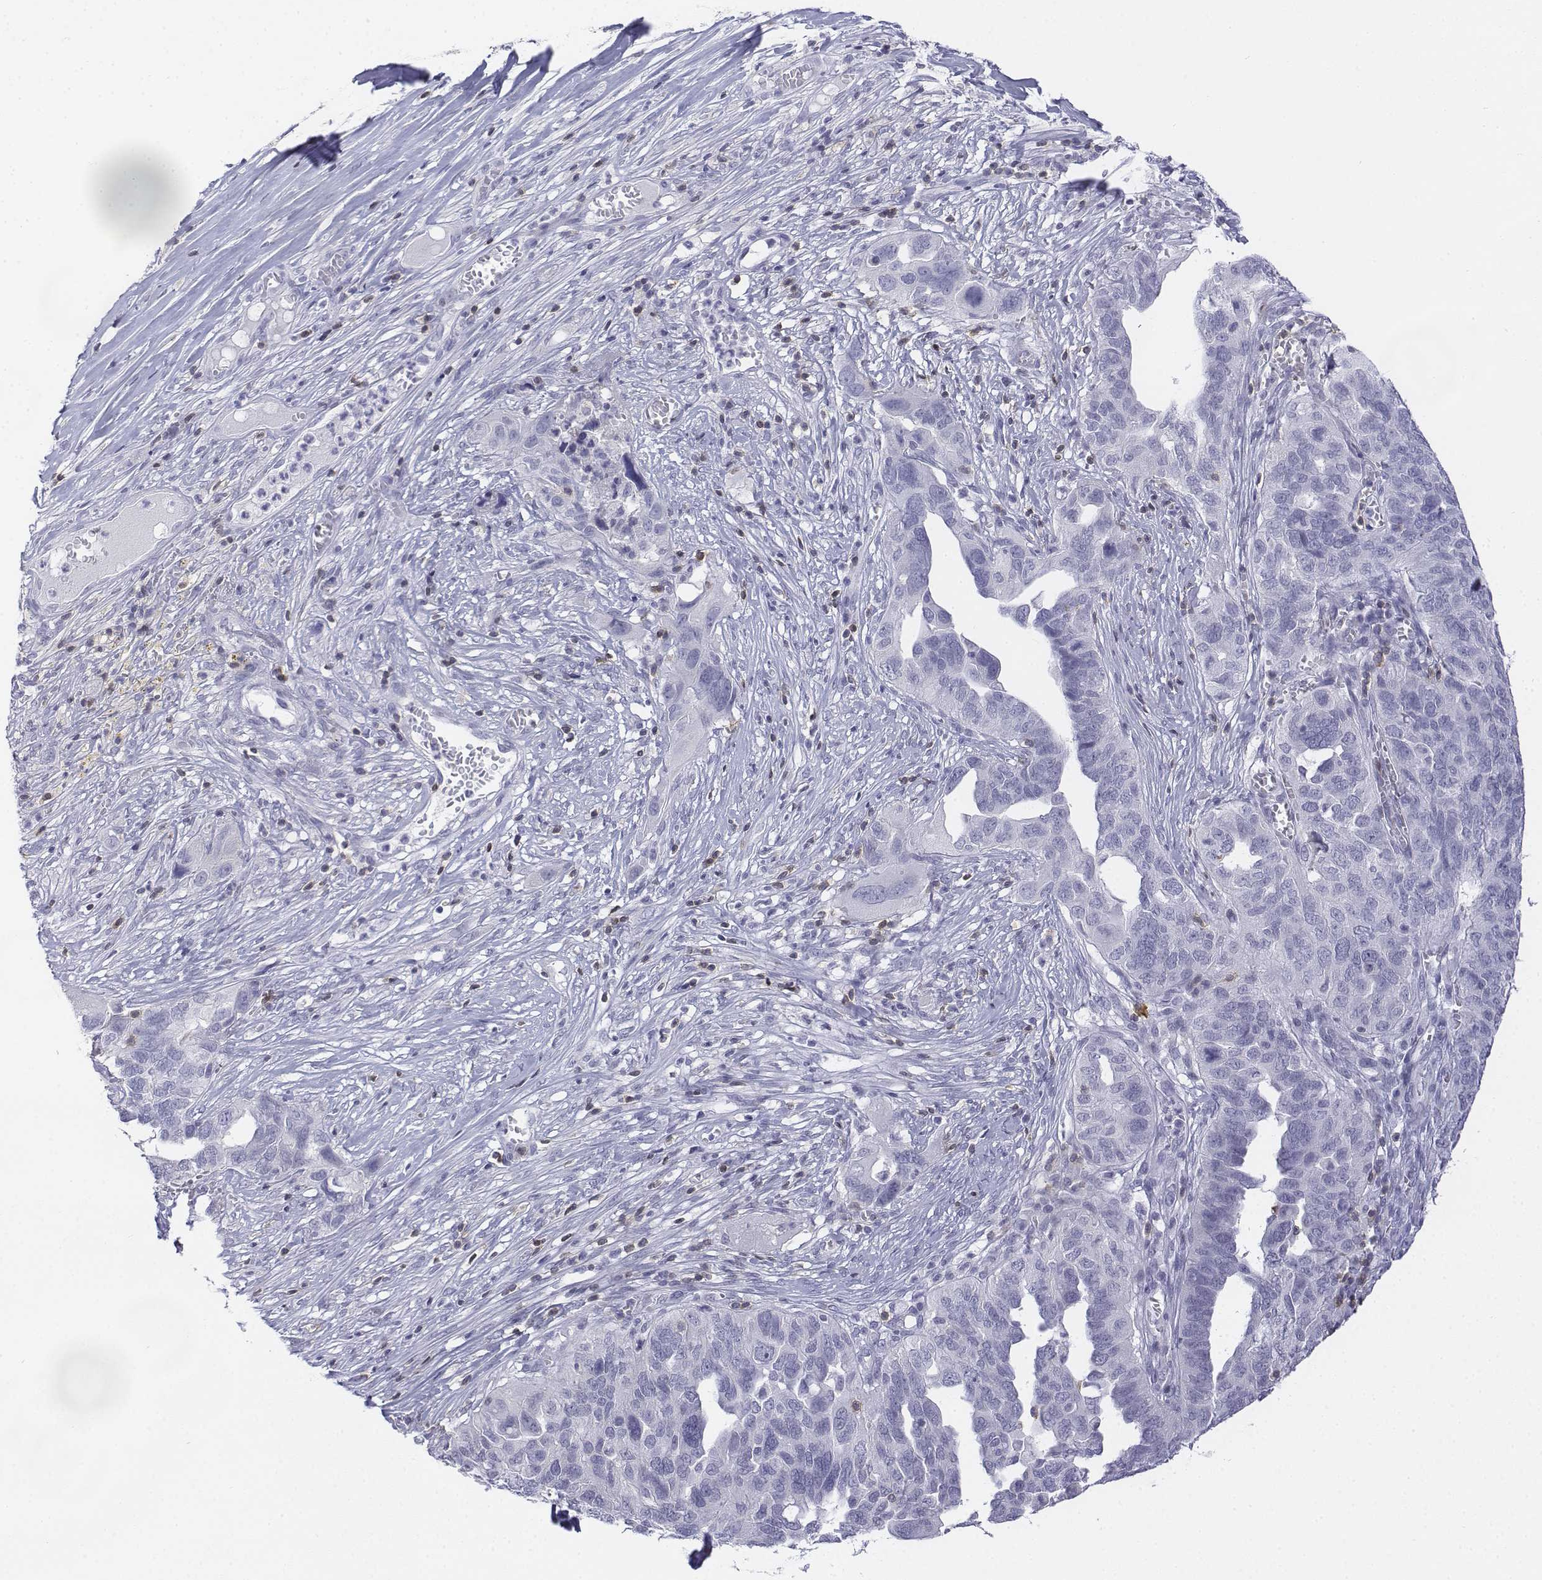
{"staining": {"intensity": "negative", "quantity": "none", "location": "none"}, "tissue": "ovarian cancer", "cell_type": "Tumor cells", "image_type": "cancer", "snomed": [{"axis": "morphology", "description": "Carcinoma, endometroid"}, {"axis": "topography", "description": "Soft tissue"}, {"axis": "topography", "description": "Ovary"}], "caption": "Immunohistochemistry (IHC) of ovarian endometroid carcinoma demonstrates no expression in tumor cells. (DAB immunohistochemistry (IHC) visualized using brightfield microscopy, high magnification).", "gene": "CD3E", "patient": {"sex": "female", "age": 52}}